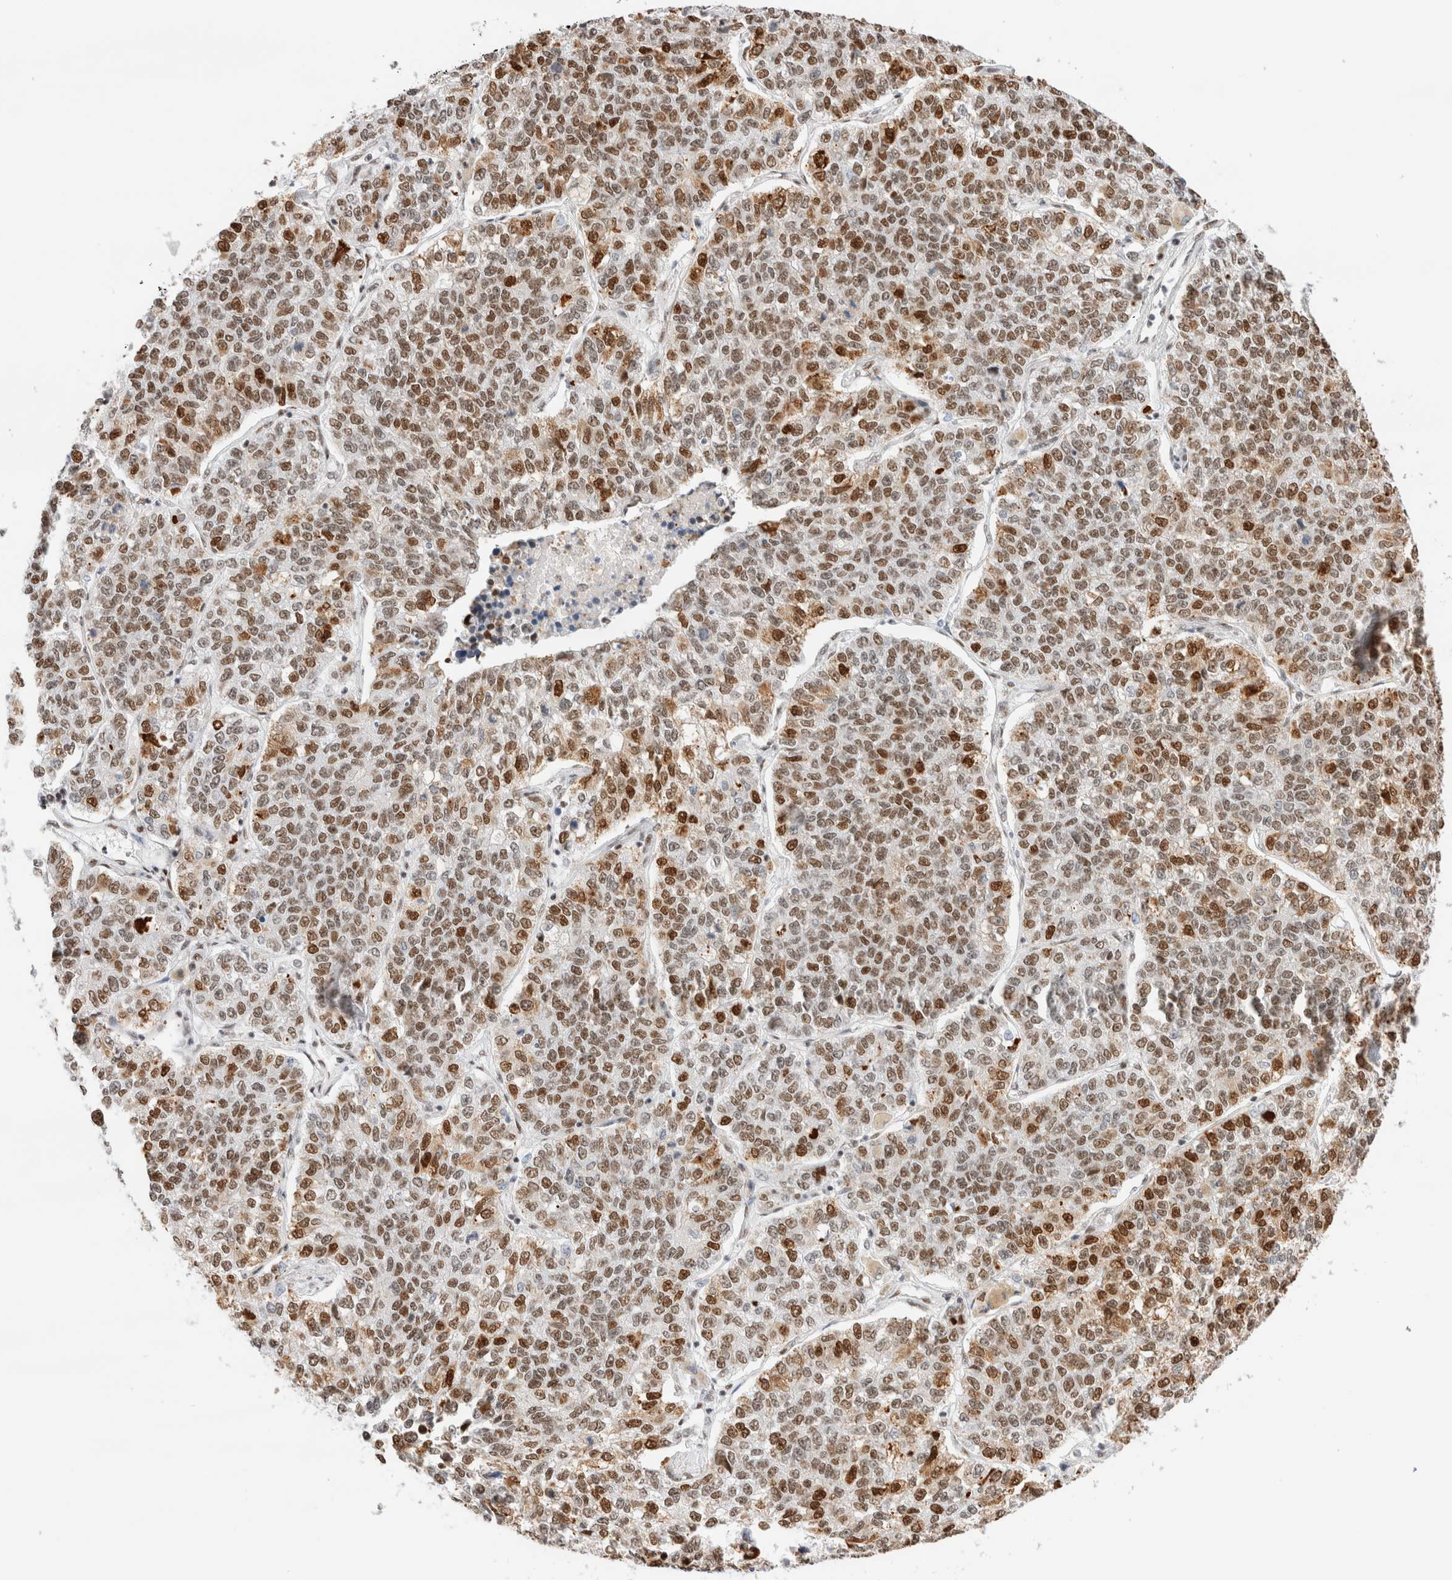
{"staining": {"intensity": "moderate", "quantity": ">75%", "location": "cytoplasmic/membranous,nuclear"}, "tissue": "lung cancer", "cell_type": "Tumor cells", "image_type": "cancer", "snomed": [{"axis": "morphology", "description": "Adenocarcinoma, NOS"}, {"axis": "topography", "description": "Lung"}], "caption": "Lung adenocarcinoma stained for a protein (brown) displays moderate cytoplasmic/membranous and nuclear positive expression in approximately >75% of tumor cells.", "gene": "ZNF282", "patient": {"sex": "male", "age": 49}}